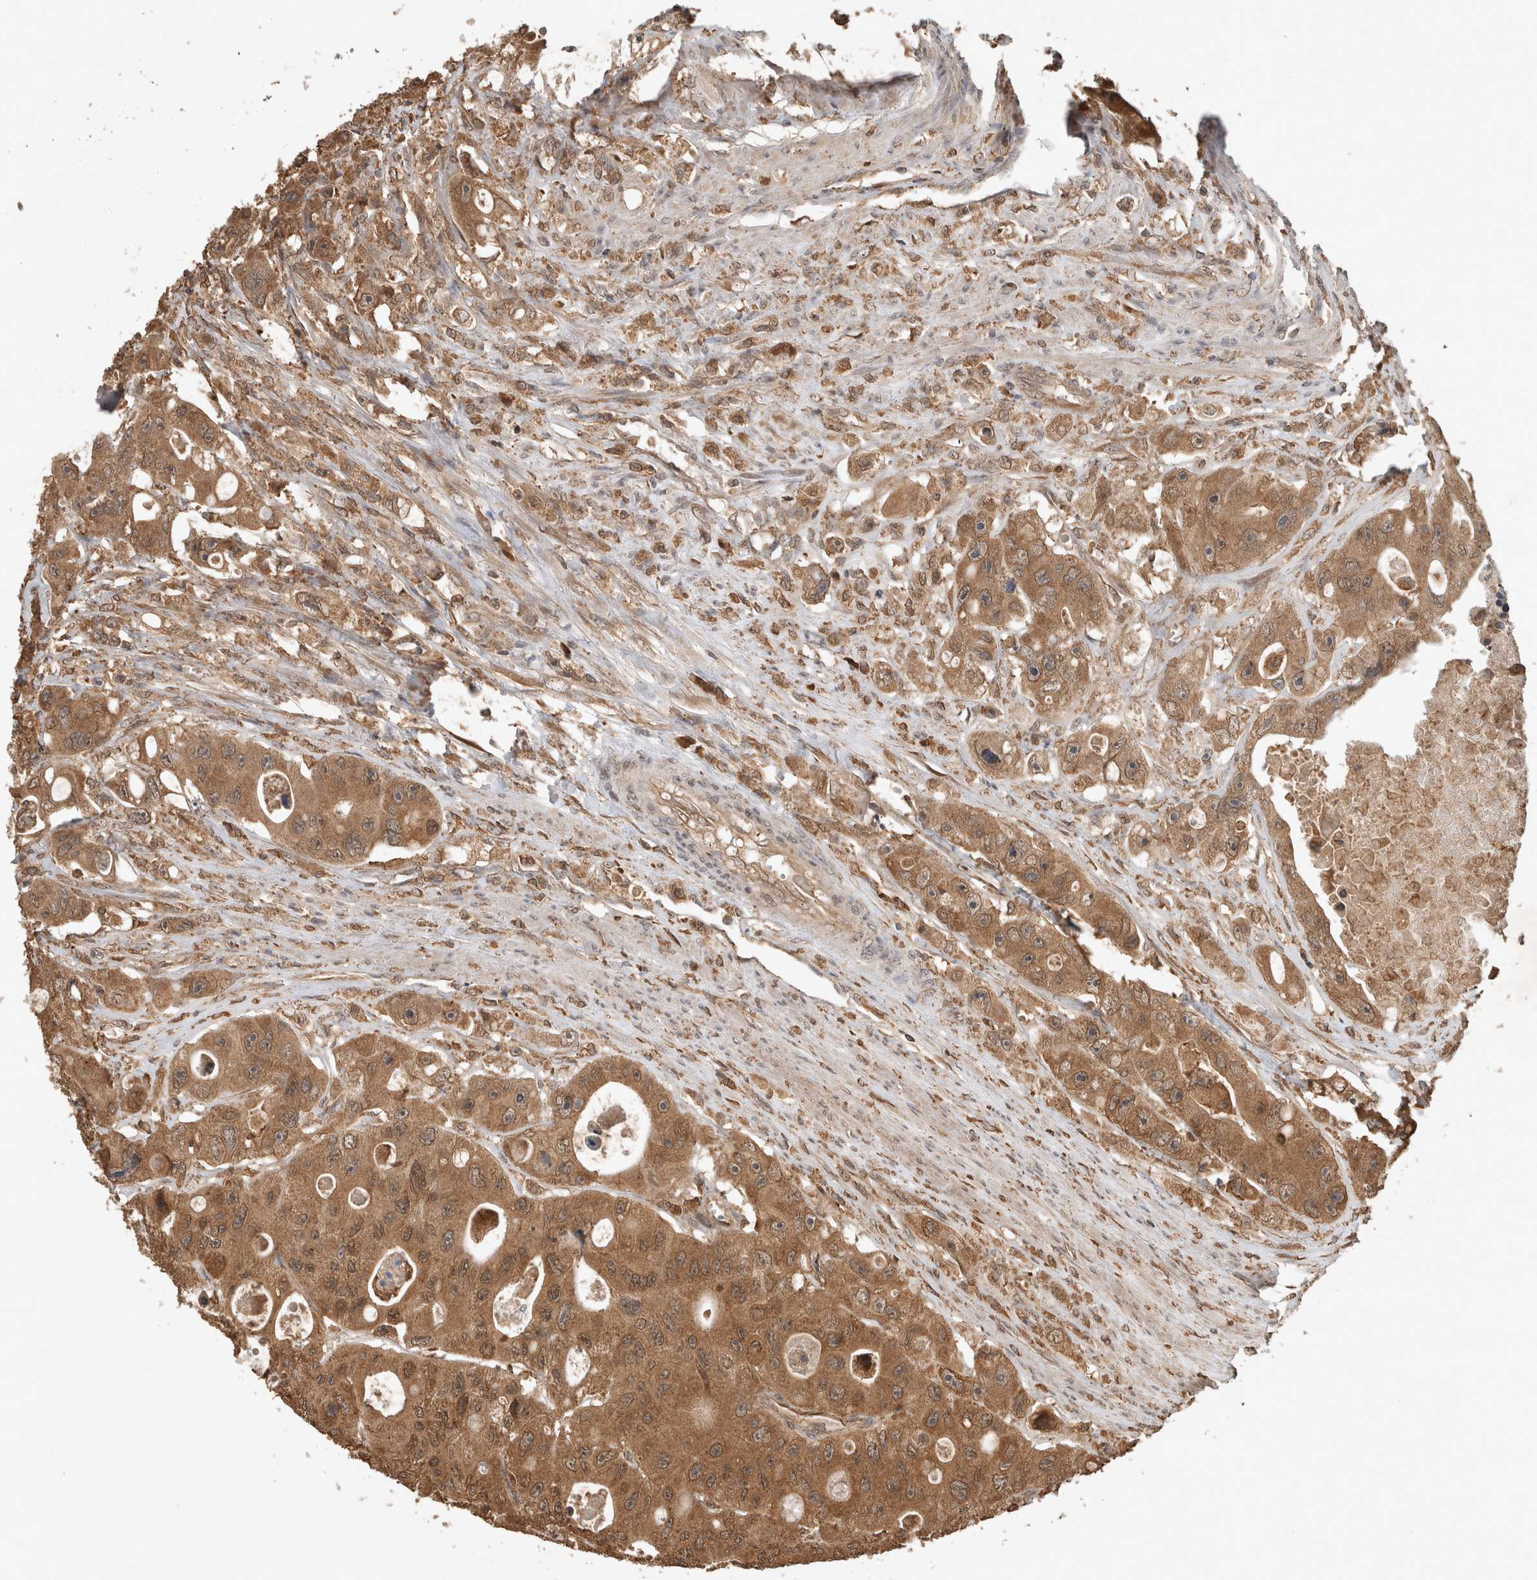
{"staining": {"intensity": "strong", "quantity": ">75%", "location": "cytoplasmic/membranous,nuclear"}, "tissue": "colorectal cancer", "cell_type": "Tumor cells", "image_type": "cancer", "snomed": [{"axis": "morphology", "description": "Adenocarcinoma, NOS"}, {"axis": "topography", "description": "Colon"}], "caption": "High-magnification brightfield microscopy of colorectal cancer (adenocarcinoma) stained with DAB (brown) and counterstained with hematoxylin (blue). tumor cells exhibit strong cytoplasmic/membranous and nuclear positivity is present in about>75% of cells.", "gene": "OTUD7B", "patient": {"sex": "female", "age": 46}}